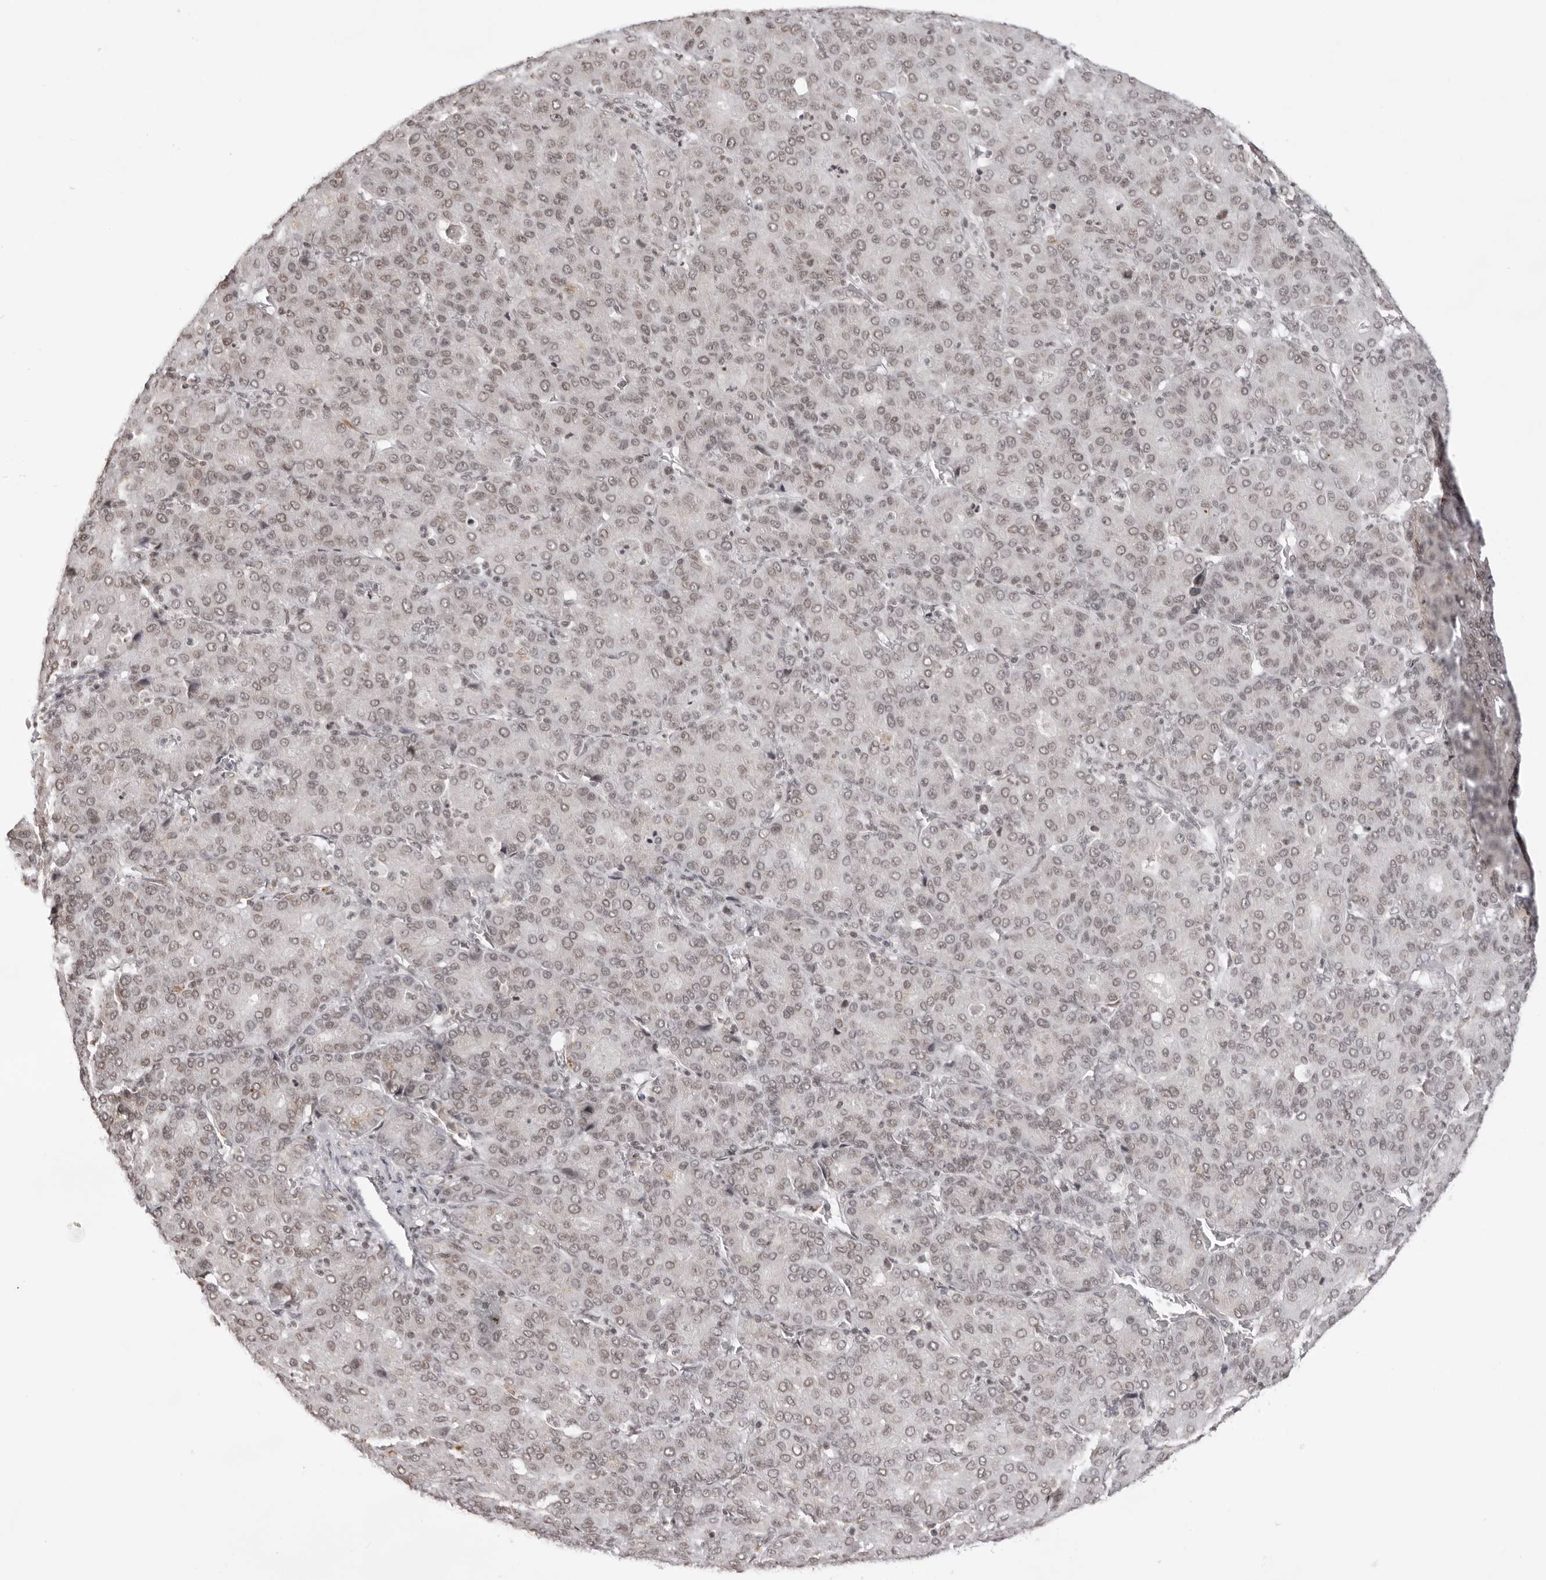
{"staining": {"intensity": "moderate", "quantity": ">75%", "location": "nuclear"}, "tissue": "liver cancer", "cell_type": "Tumor cells", "image_type": "cancer", "snomed": [{"axis": "morphology", "description": "Carcinoma, Hepatocellular, NOS"}, {"axis": "topography", "description": "Liver"}], "caption": "The histopathology image shows a brown stain indicating the presence of a protein in the nuclear of tumor cells in hepatocellular carcinoma (liver).", "gene": "NTM", "patient": {"sex": "male", "age": 65}}